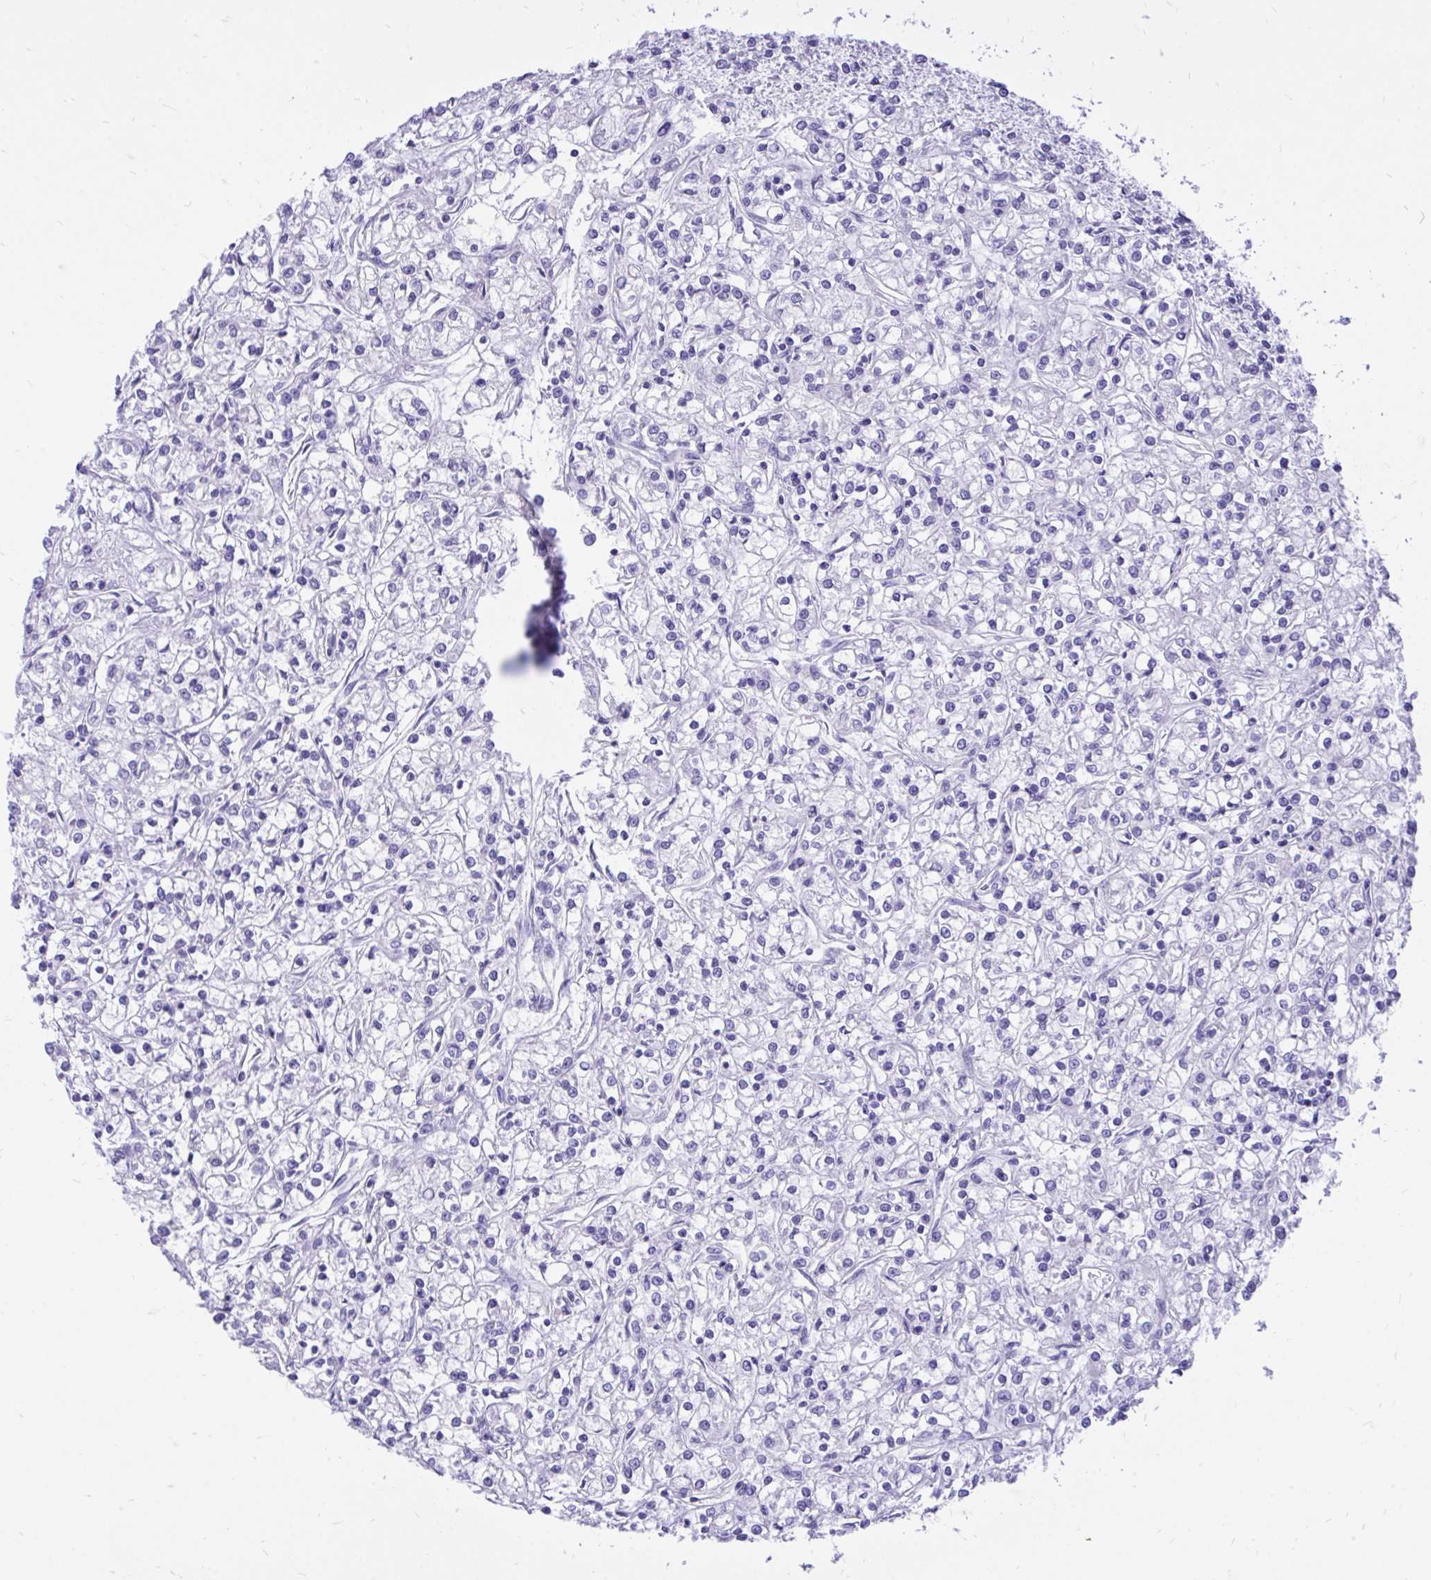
{"staining": {"intensity": "negative", "quantity": "none", "location": "none"}, "tissue": "renal cancer", "cell_type": "Tumor cells", "image_type": "cancer", "snomed": [{"axis": "morphology", "description": "Adenocarcinoma, NOS"}, {"axis": "topography", "description": "Kidney"}], "caption": "This is a micrograph of immunohistochemistry staining of adenocarcinoma (renal), which shows no staining in tumor cells. (Brightfield microscopy of DAB (3,3'-diaminobenzidine) IHC at high magnification).", "gene": "MON1A", "patient": {"sex": "female", "age": 59}}